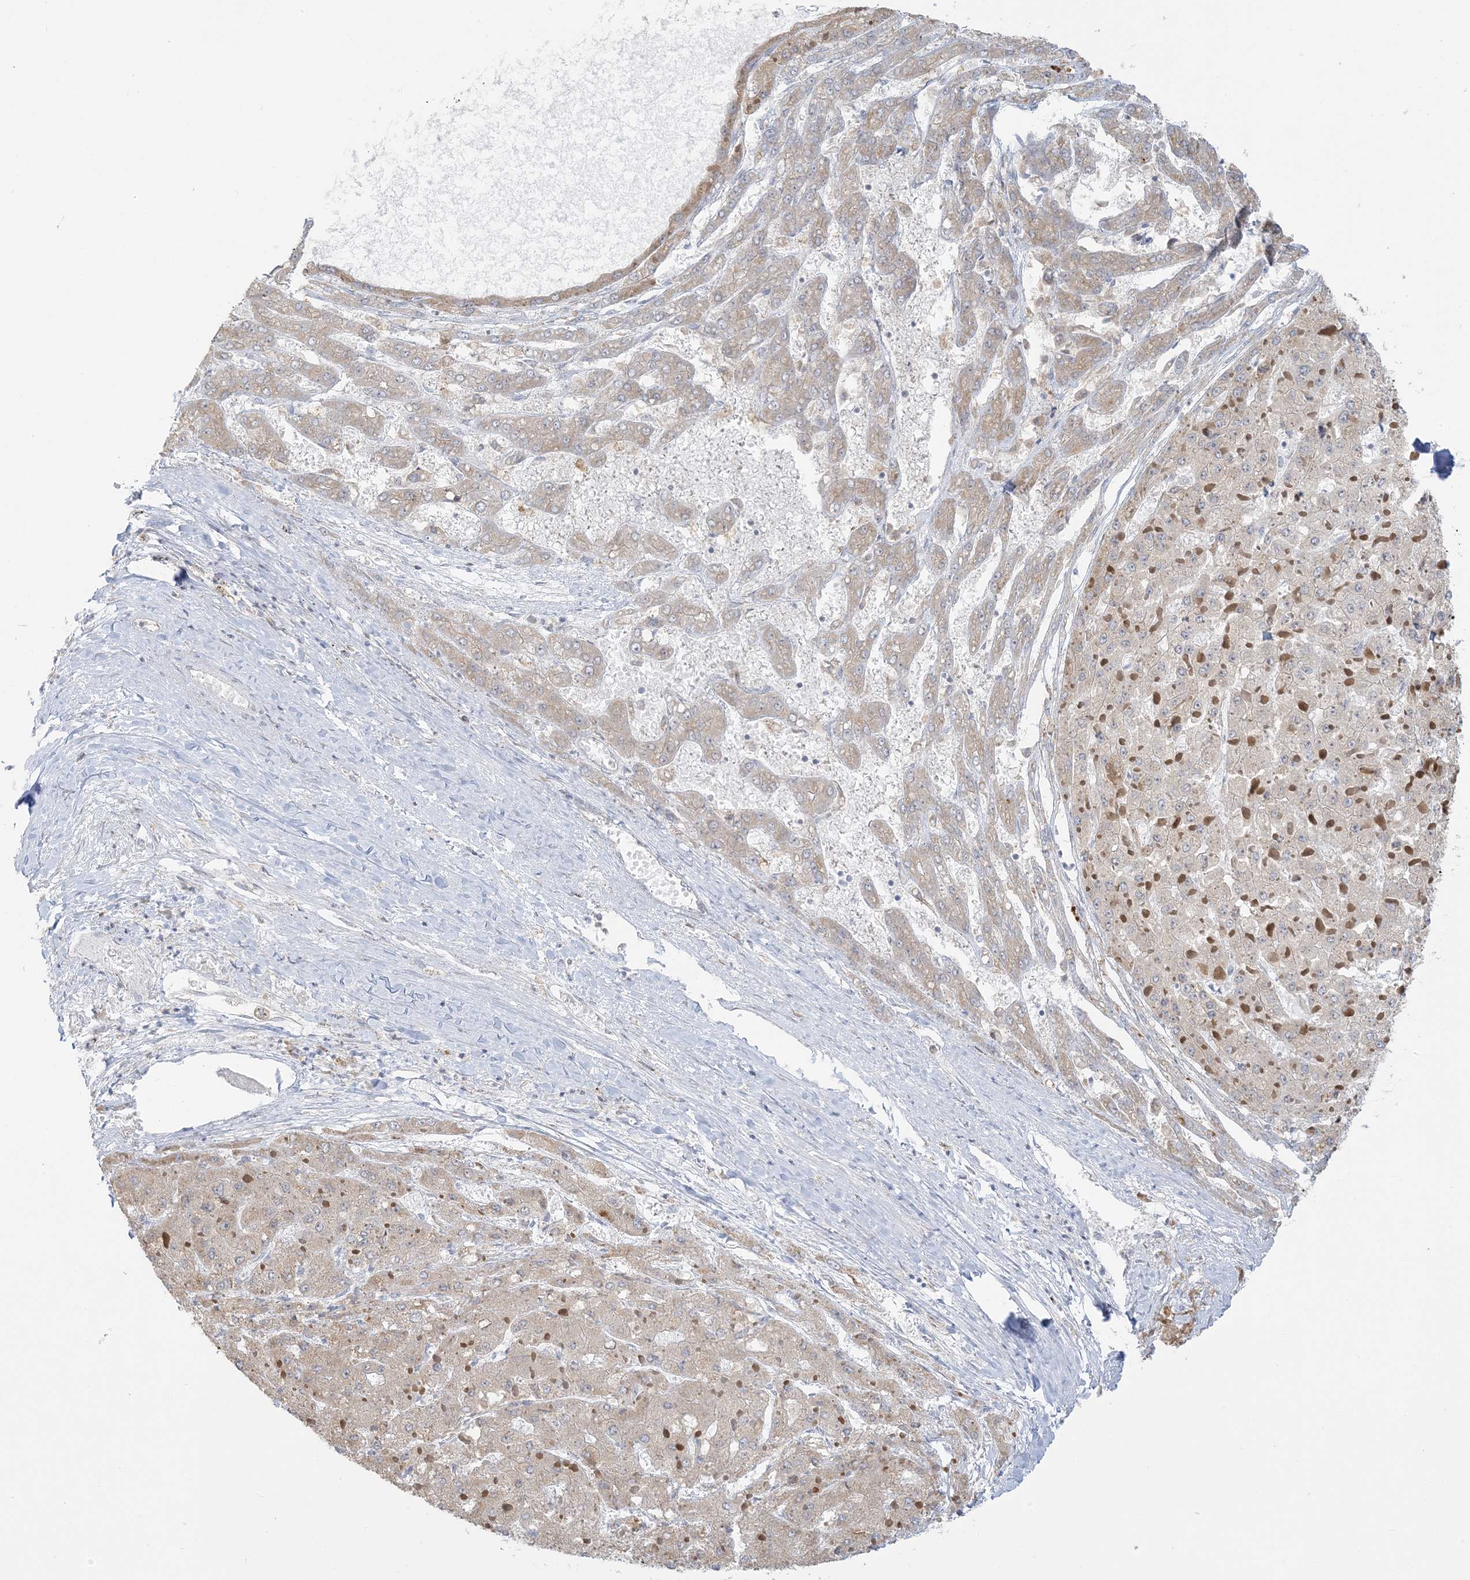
{"staining": {"intensity": "weak", "quantity": ">75%", "location": "cytoplasmic/membranous"}, "tissue": "liver cancer", "cell_type": "Tumor cells", "image_type": "cancer", "snomed": [{"axis": "morphology", "description": "Carcinoma, Hepatocellular, NOS"}, {"axis": "topography", "description": "Liver"}], "caption": "Protein analysis of liver cancer (hepatocellular carcinoma) tissue exhibits weak cytoplasmic/membranous staining in about >75% of tumor cells.", "gene": "EEFSEC", "patient": {"sex": "female", "age": 73}}